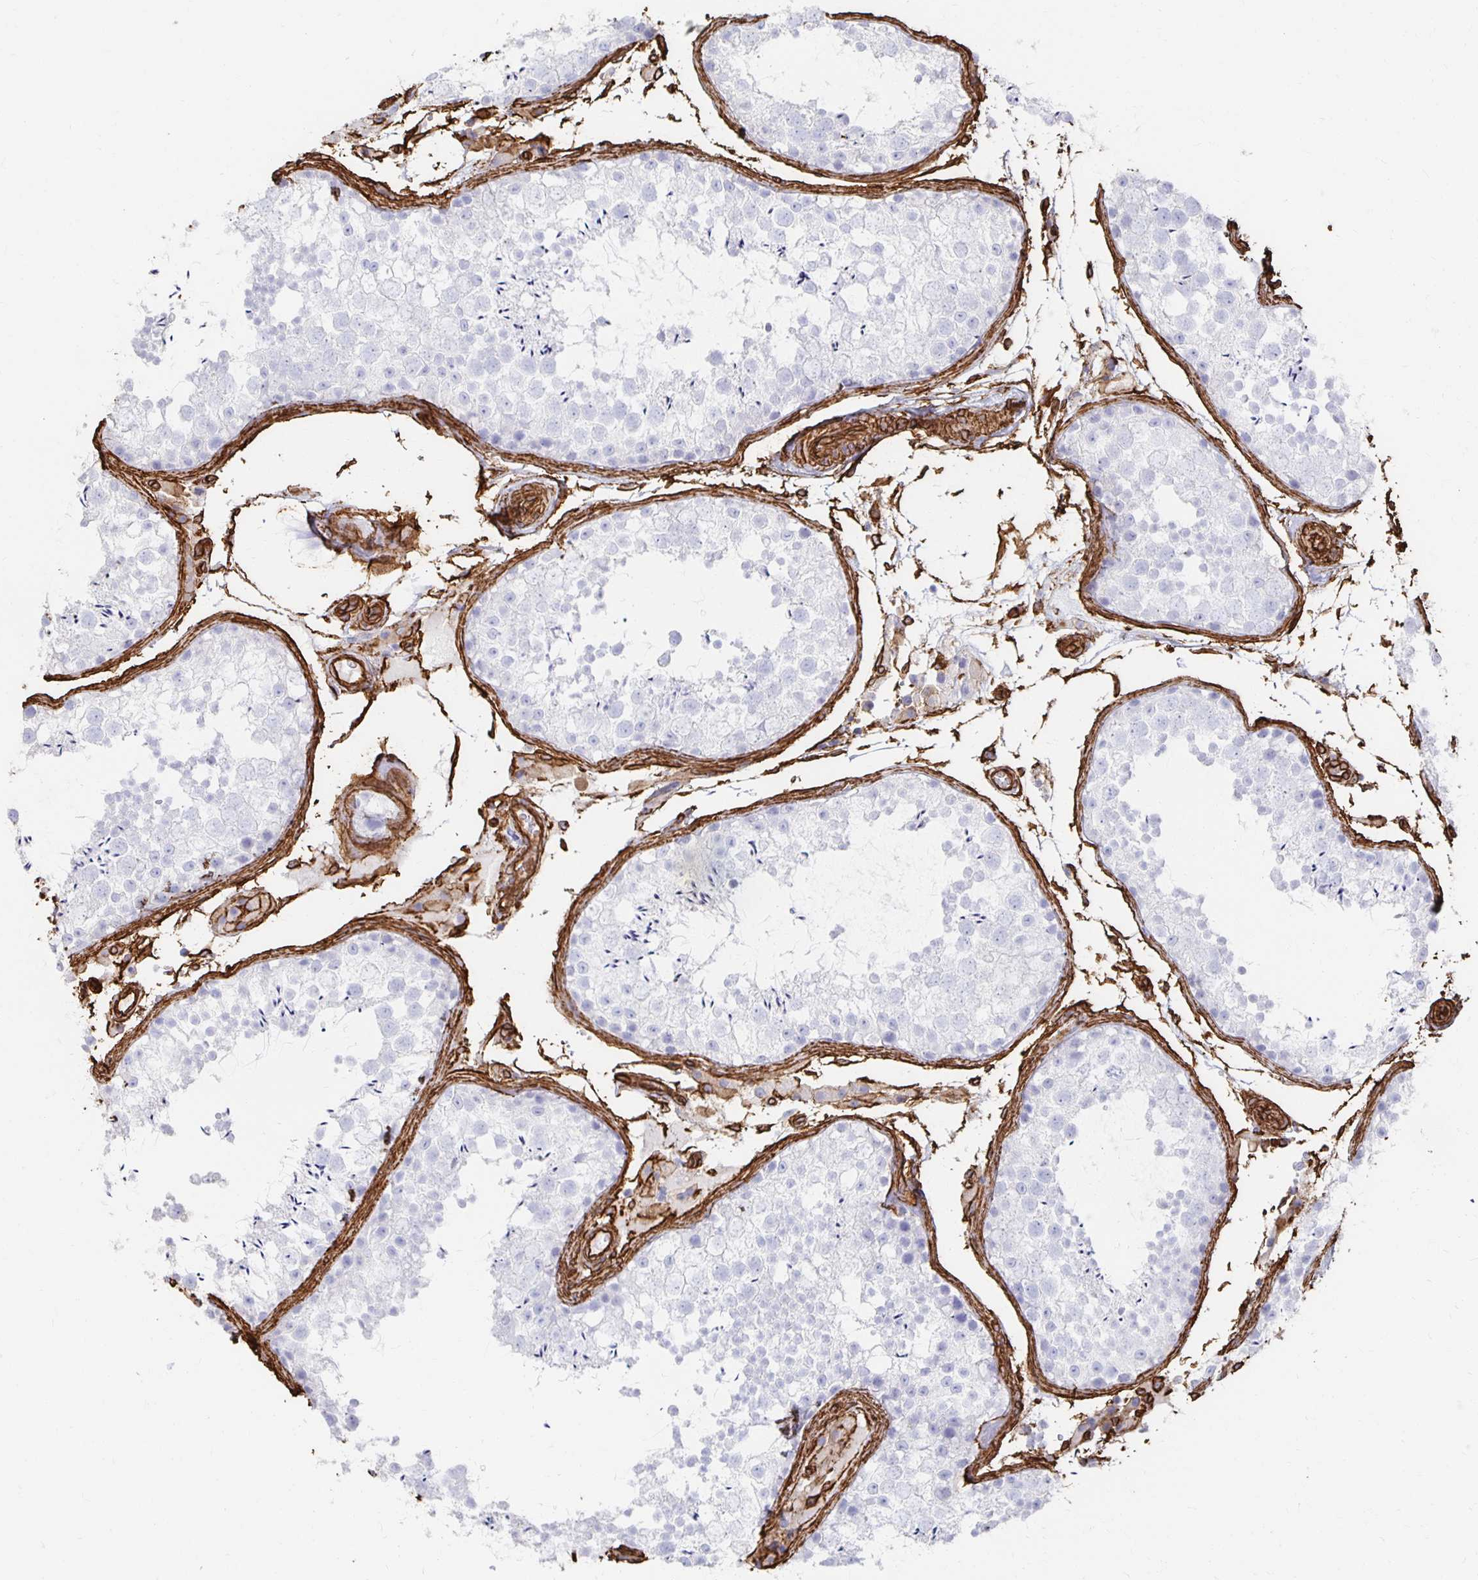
{"staining": {"intensity": "negative", "quantity": "none", "location": "none"}, "tissue": "testis", "cell_type": "Cells in seminiferous ducts", "image_type": "normal", "snomed": [{"axis": "morphology", "description": "Normal tissue, NOS"}, {"axis": "topography", "description": "Testis"}], "caption": "Protein analysis of unremarkable testis displays no significant positivity in cells in seminiferous ducts.", "gene": "VIPR2", "patient": {"sex": "male", "age": 29}}